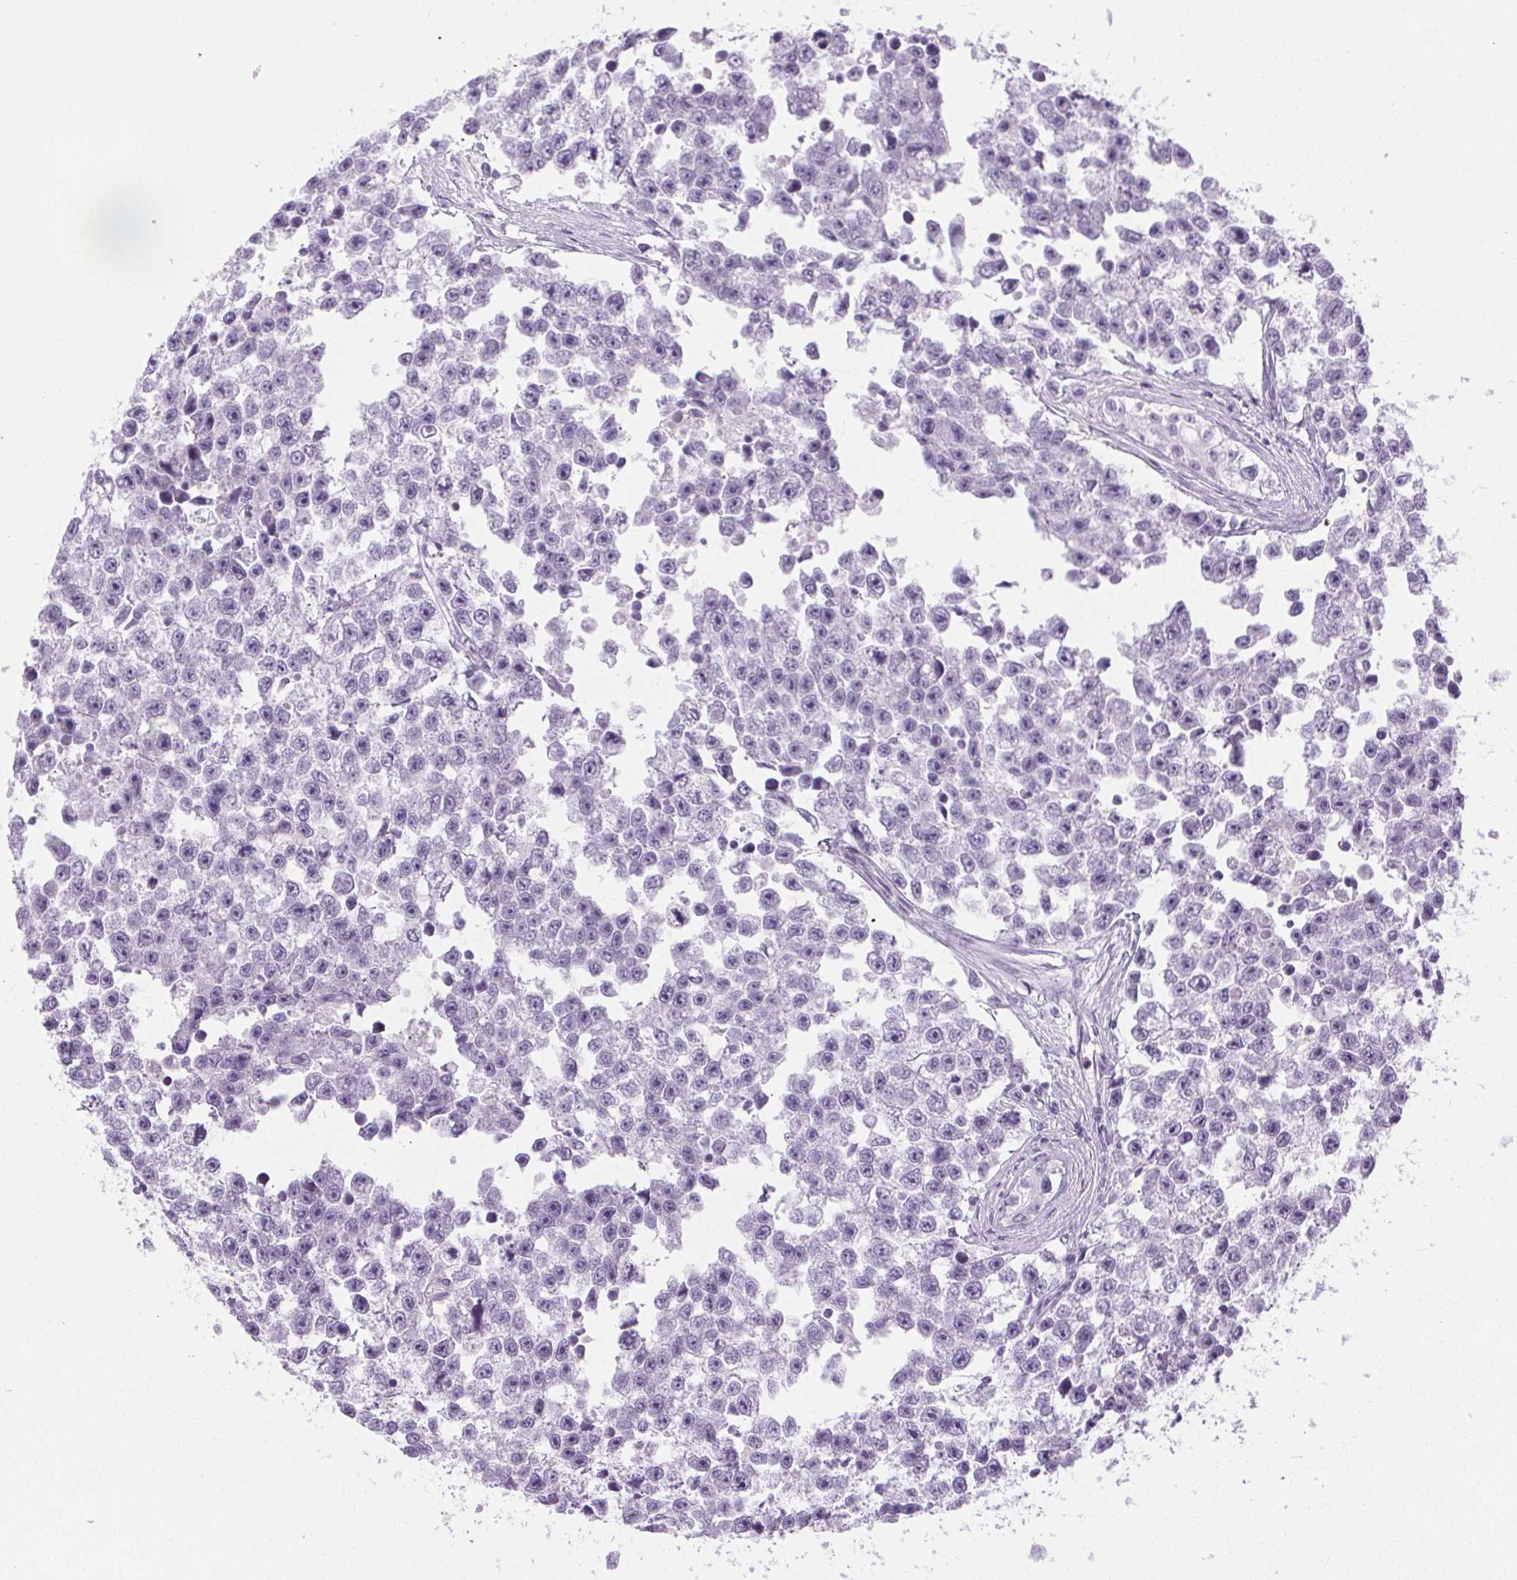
{"staining": {"intensity": "negative", "quantity": "none", "location": "none"}, "tissue": "testis cancer", "cell_type": "Tumor cells", "image_type": "cancer", "snomed": [{"axis": "morphology", "description": "Seminoma, NOS"}, {"axis": "topography", "description": "Testis"}], "caption": "The IHC photomicrograph has no significant expression in tumor cells of testis cancer (seminoma) tissue. (Immunohistochemistry, brightfield microscopy, high magnification).", "gene": "TMEM45A", "patient": {"sex": "male", "age": 26}}